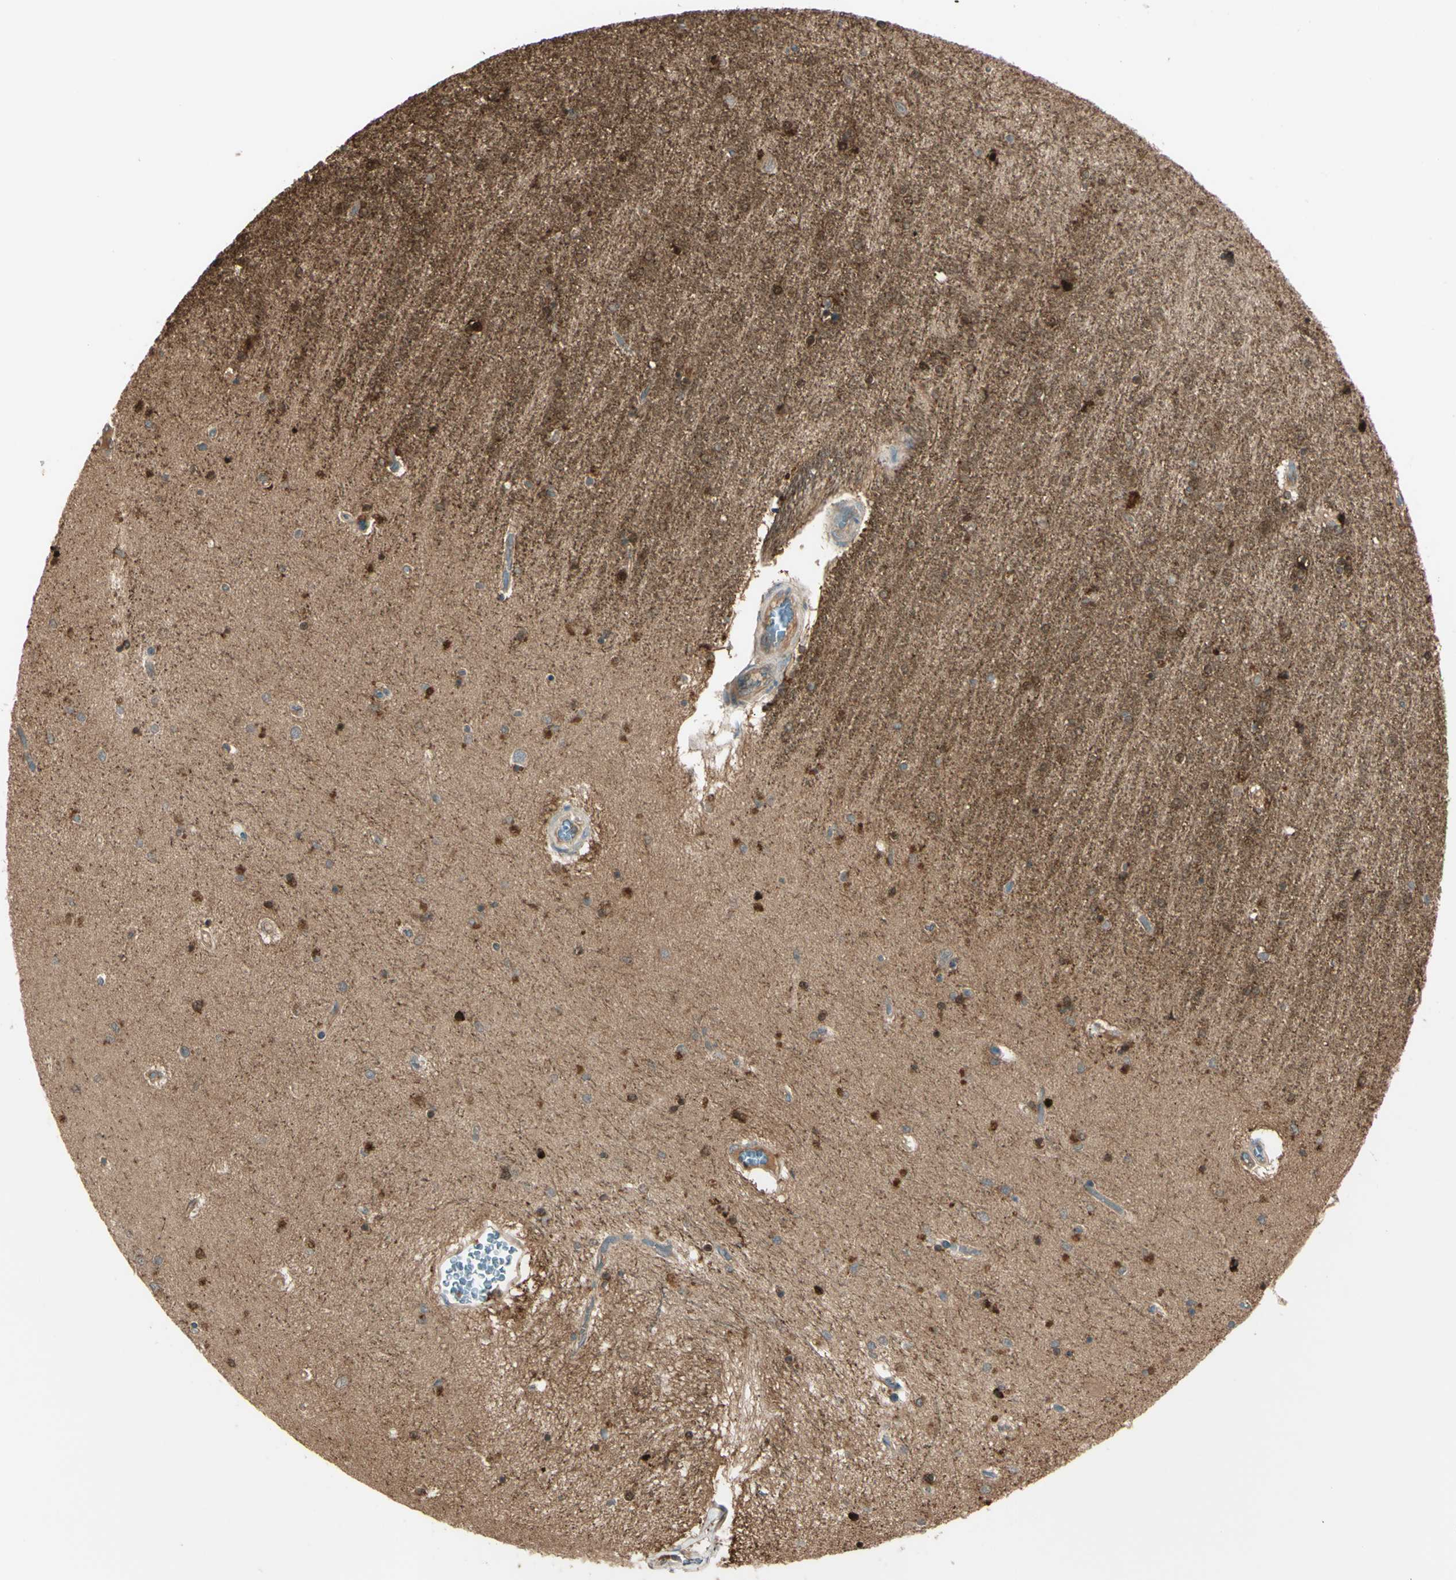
{"staining": {"intensity": "strong", "quantity": ">75%", "location": "cytoplasmic/membranous,nuclear"}, "tissue": "hippocampus", "cell_type": "Glial cells", "image_type": "normal", "snomed": [{"axis": "morphology", "description": "Normal tissue, NOS"}, {"axis": "topography", "description": "Hippocampus"}], "caption": "Protein staining of normal hippocampus exhibits strong cytoplasmic/membranous,nuclear expression in about >75% of glial cells. The staining was performed using DAB, with brown indicating positive protein expression. Nuclei are stained blue with hematoxylin.", "gene": "PTPN12", "patient": {"sex": "female", "age": 54}}